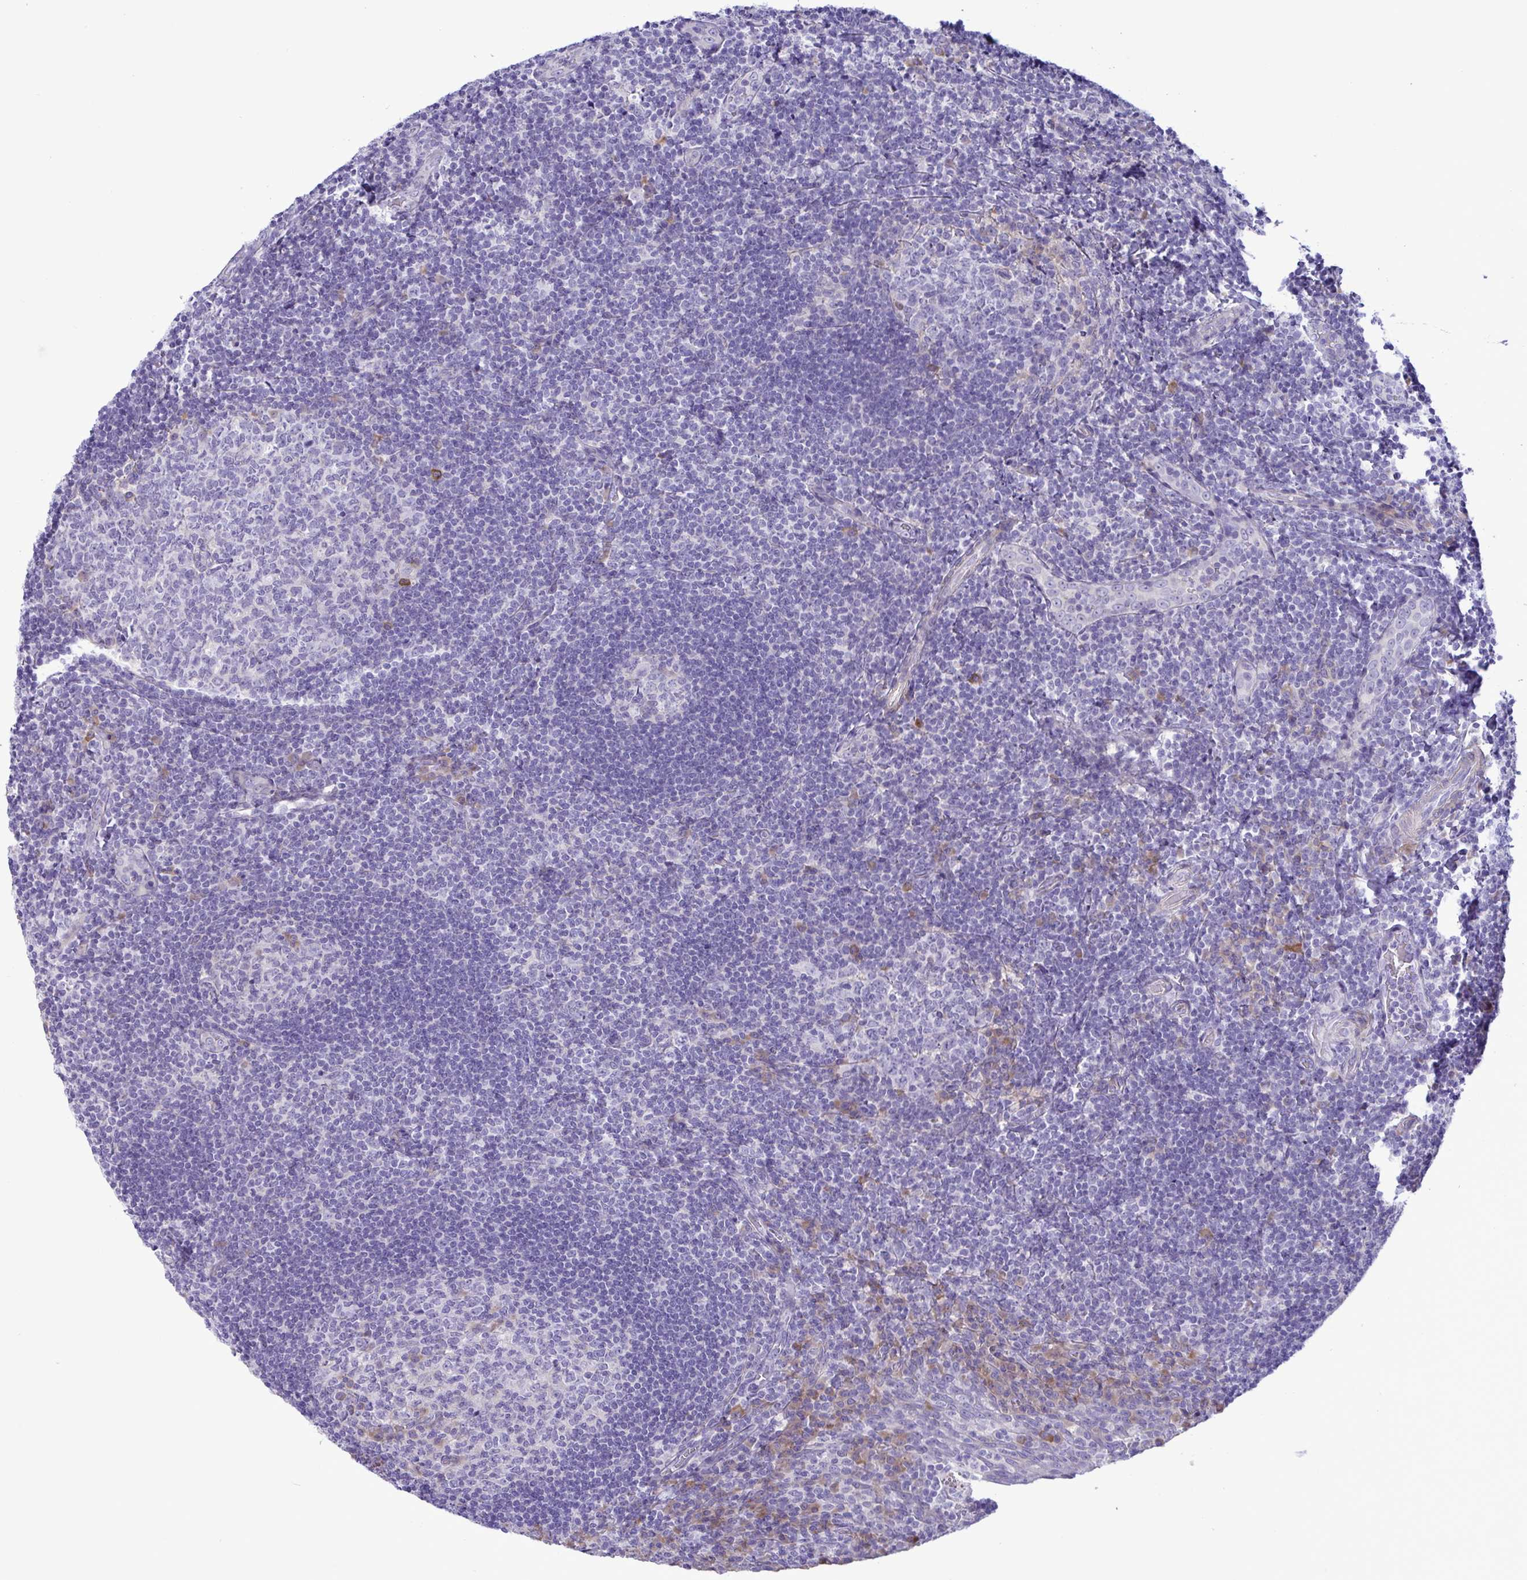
{"staining": {"intensity": "weak", "quantity": "<25%", "location": "cytoplasmic/membranous"}, "tissue": "tonsil", "cell_type": "Germinal center cells", "image_type": "normal", "snomed": [{"axis": "morphology", "description": "Normal tissue, NOS"}, {"axis": "topography", "description": "Tonsil"}], "caption": "This is an IHC micrograph of unremarkable human tonsil. There is no positivity in germinal center cells.", "gene": "FAM86B1", "patient": {"sex": "male", "age": 17}}